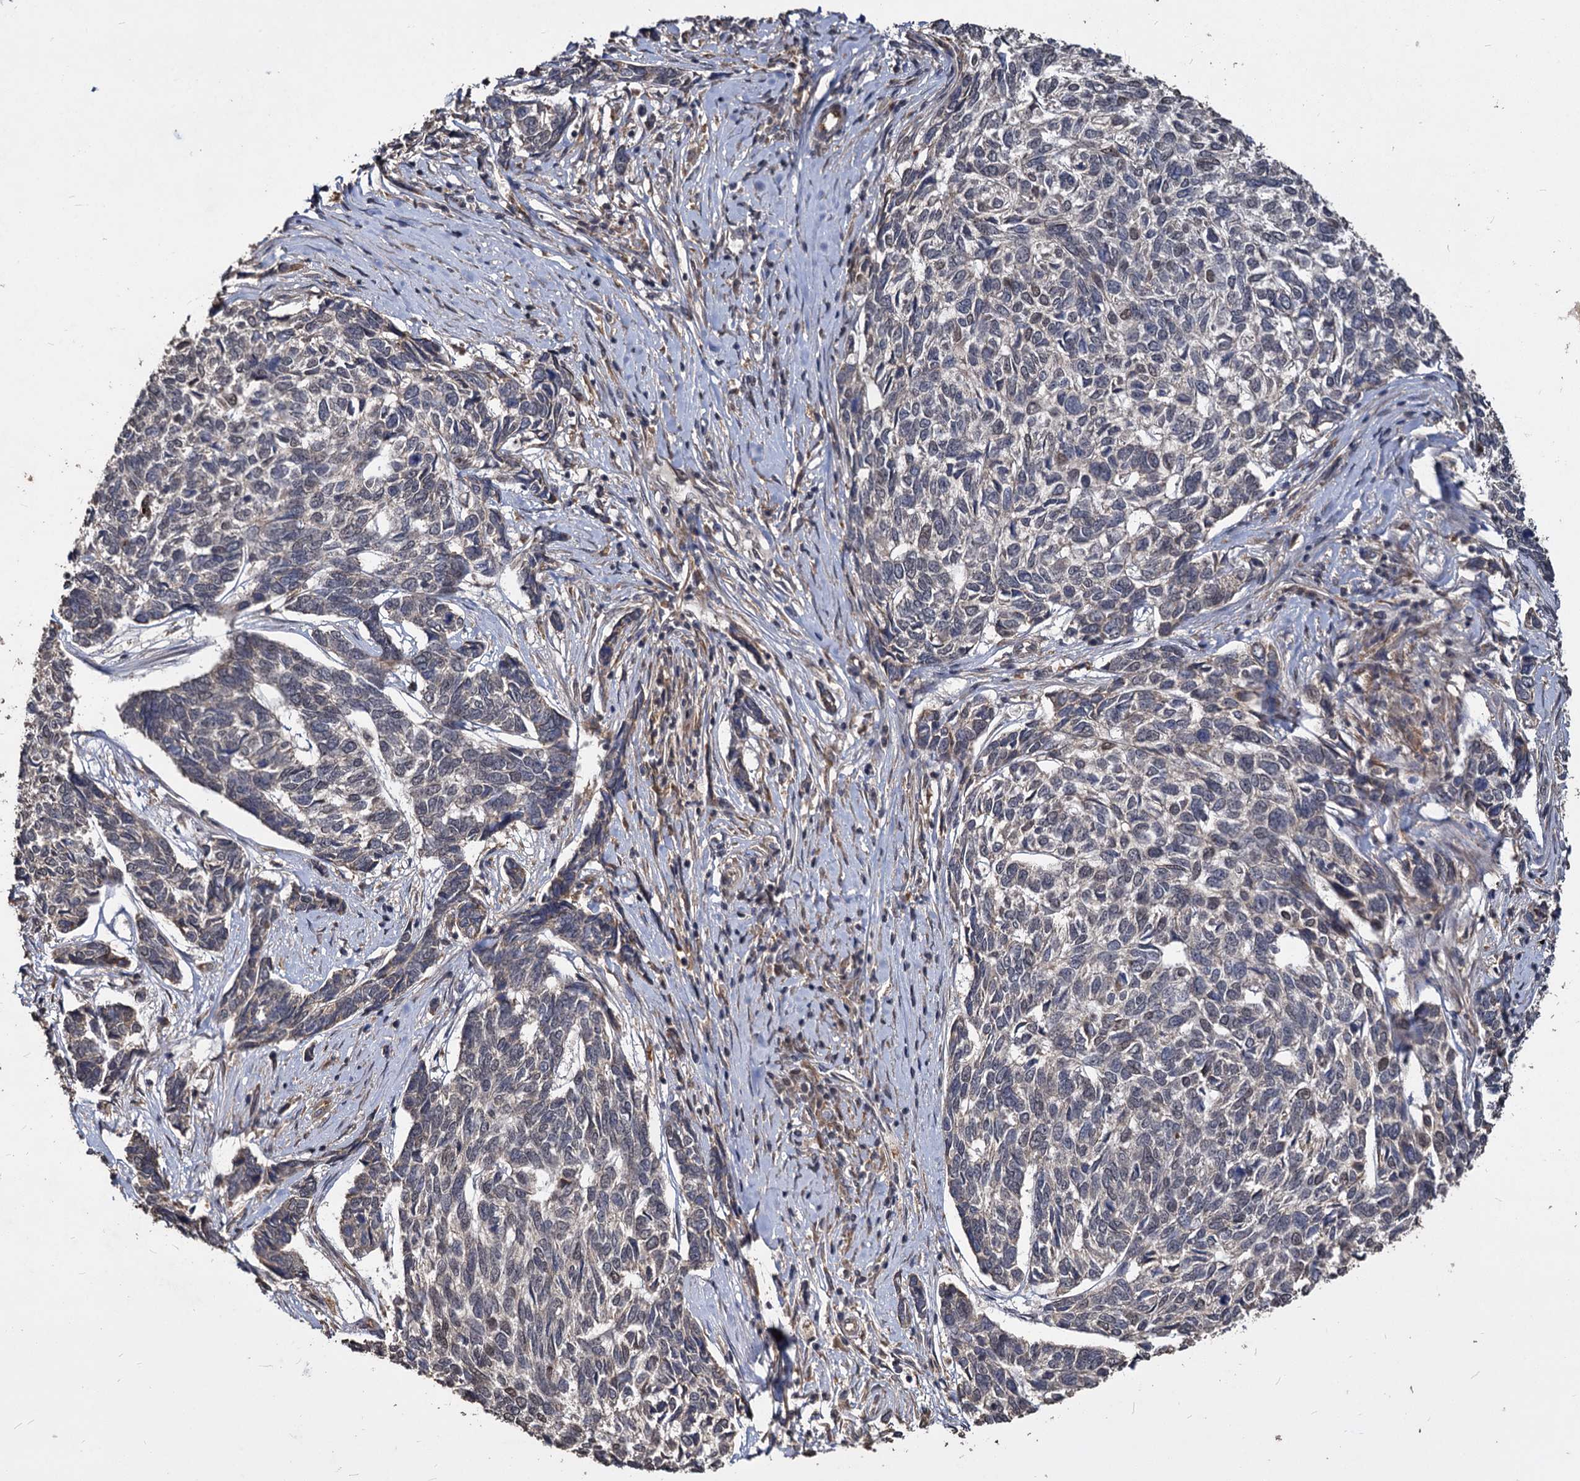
{"staining": {"intensity": "negative", "quantity": "none", "location": "none"}, "tissue": "skin cancer", "cell_type": "Tumor cells", "image_type": "cancer", "snomed": [{"axis": "morphology", "description": "Basal cell carcinoma"}, {"axis": "topography", "description": "Skin"}], "caption": "Immunohistochemistry (IHC) photomicrograph of neoplastic tissue: human skin cancer stained with DAB (3,3'-diaminobenzidine) demonstrates no significant protein staining in tumor cells. (Immunohistochemistry, brightfield microscopy, high magnification).", "gene": "VPS51", "patient": {"sex": "female", "age": 65}}